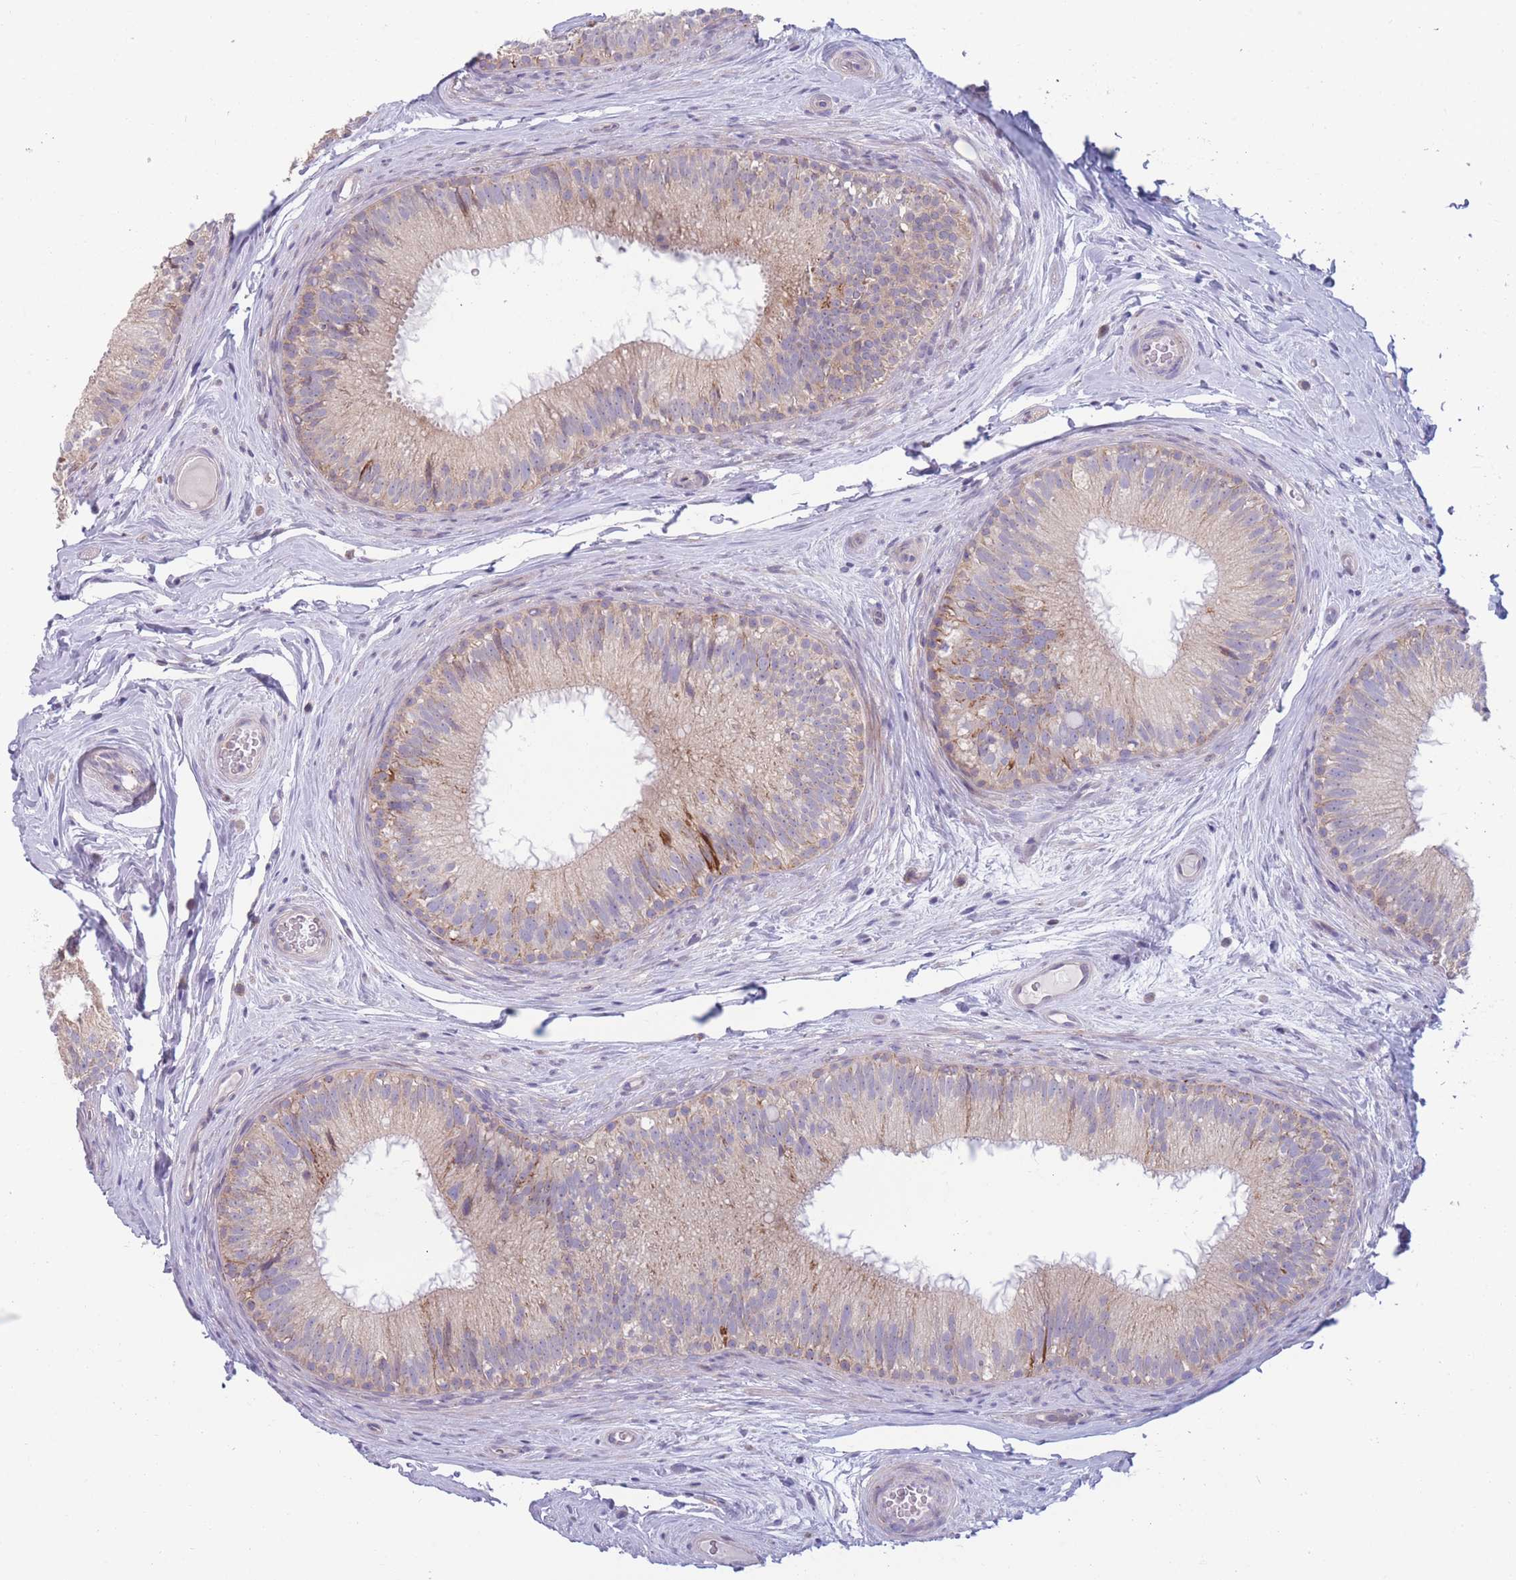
{"staining": {"intensity": "moderate", "quantity": "<25%", "location": "cytoplasmic/membranous"}, "tissue": "epididymis", "cell_type": "Glandular cells", "image_type": "normal", "snomed": [{"axis": "morphology", "description": "Normal tissue, NOS"}, {"axis": "topography", "description": "Epididymis"}], "caption": "Immunohistochemical staining of normal epididymis reveals moderate cytoplasmic/membranous protein positivity in approximately <25% of glandular cells.", "gene": "PDE4A", "patient": {"sex": "male", "age": 34}}